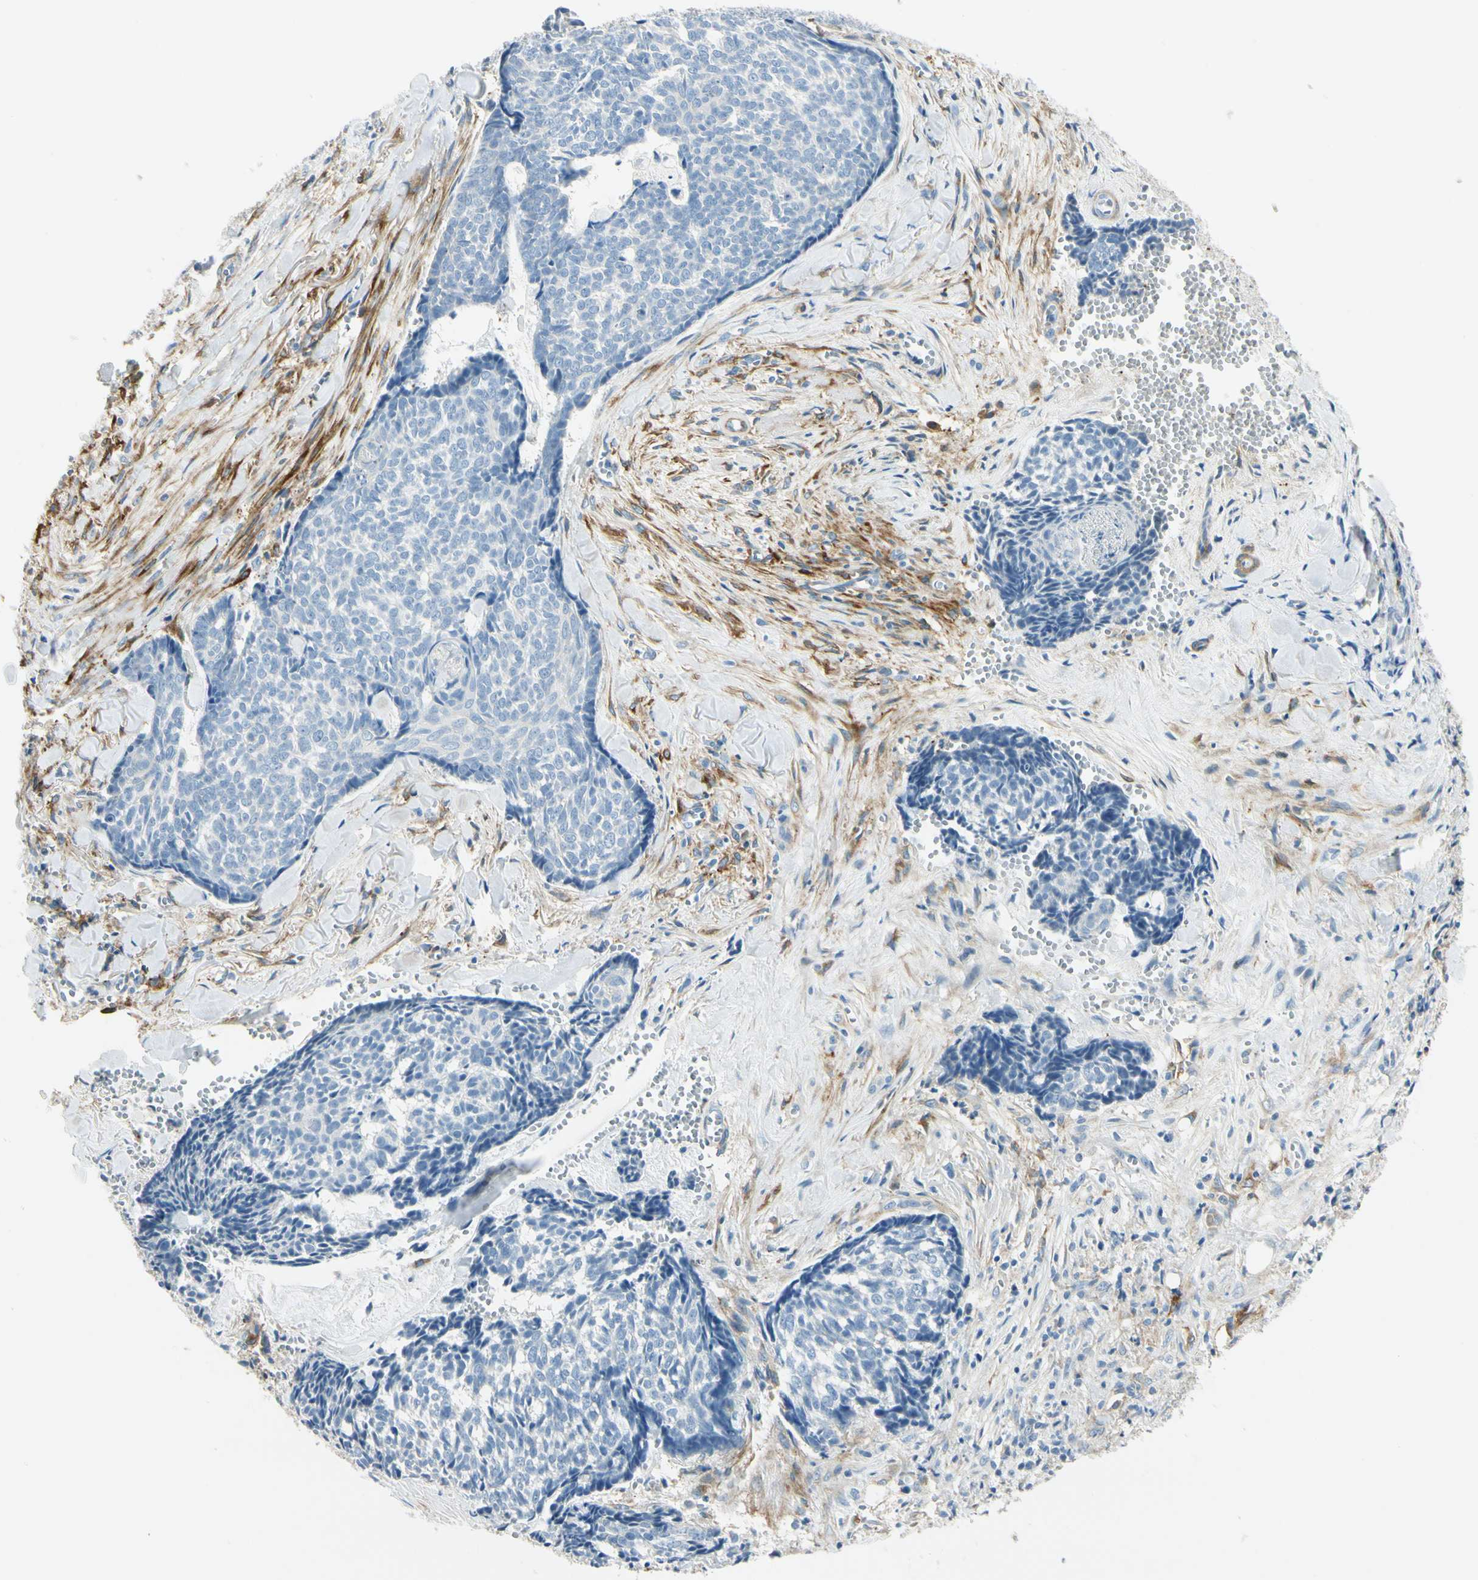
{"staining": {"intensity": "negative", "quantity": "none", "location": "none"}, "tissue": "skin cancer", "cell_type": "Tumor cells", "image_type": "cancer", "snomed": [{"axis": "morphology", "description": "Basal cell carcinoma"}, {"axis": "topography", "description": "Skin"}], "caption": "Immunohistochemical staining of skin basal cell carcinoma reveals no significant expression in tumor cells.", "gene": "AMPH", "patient": {"sex": "male", "age": 84}}